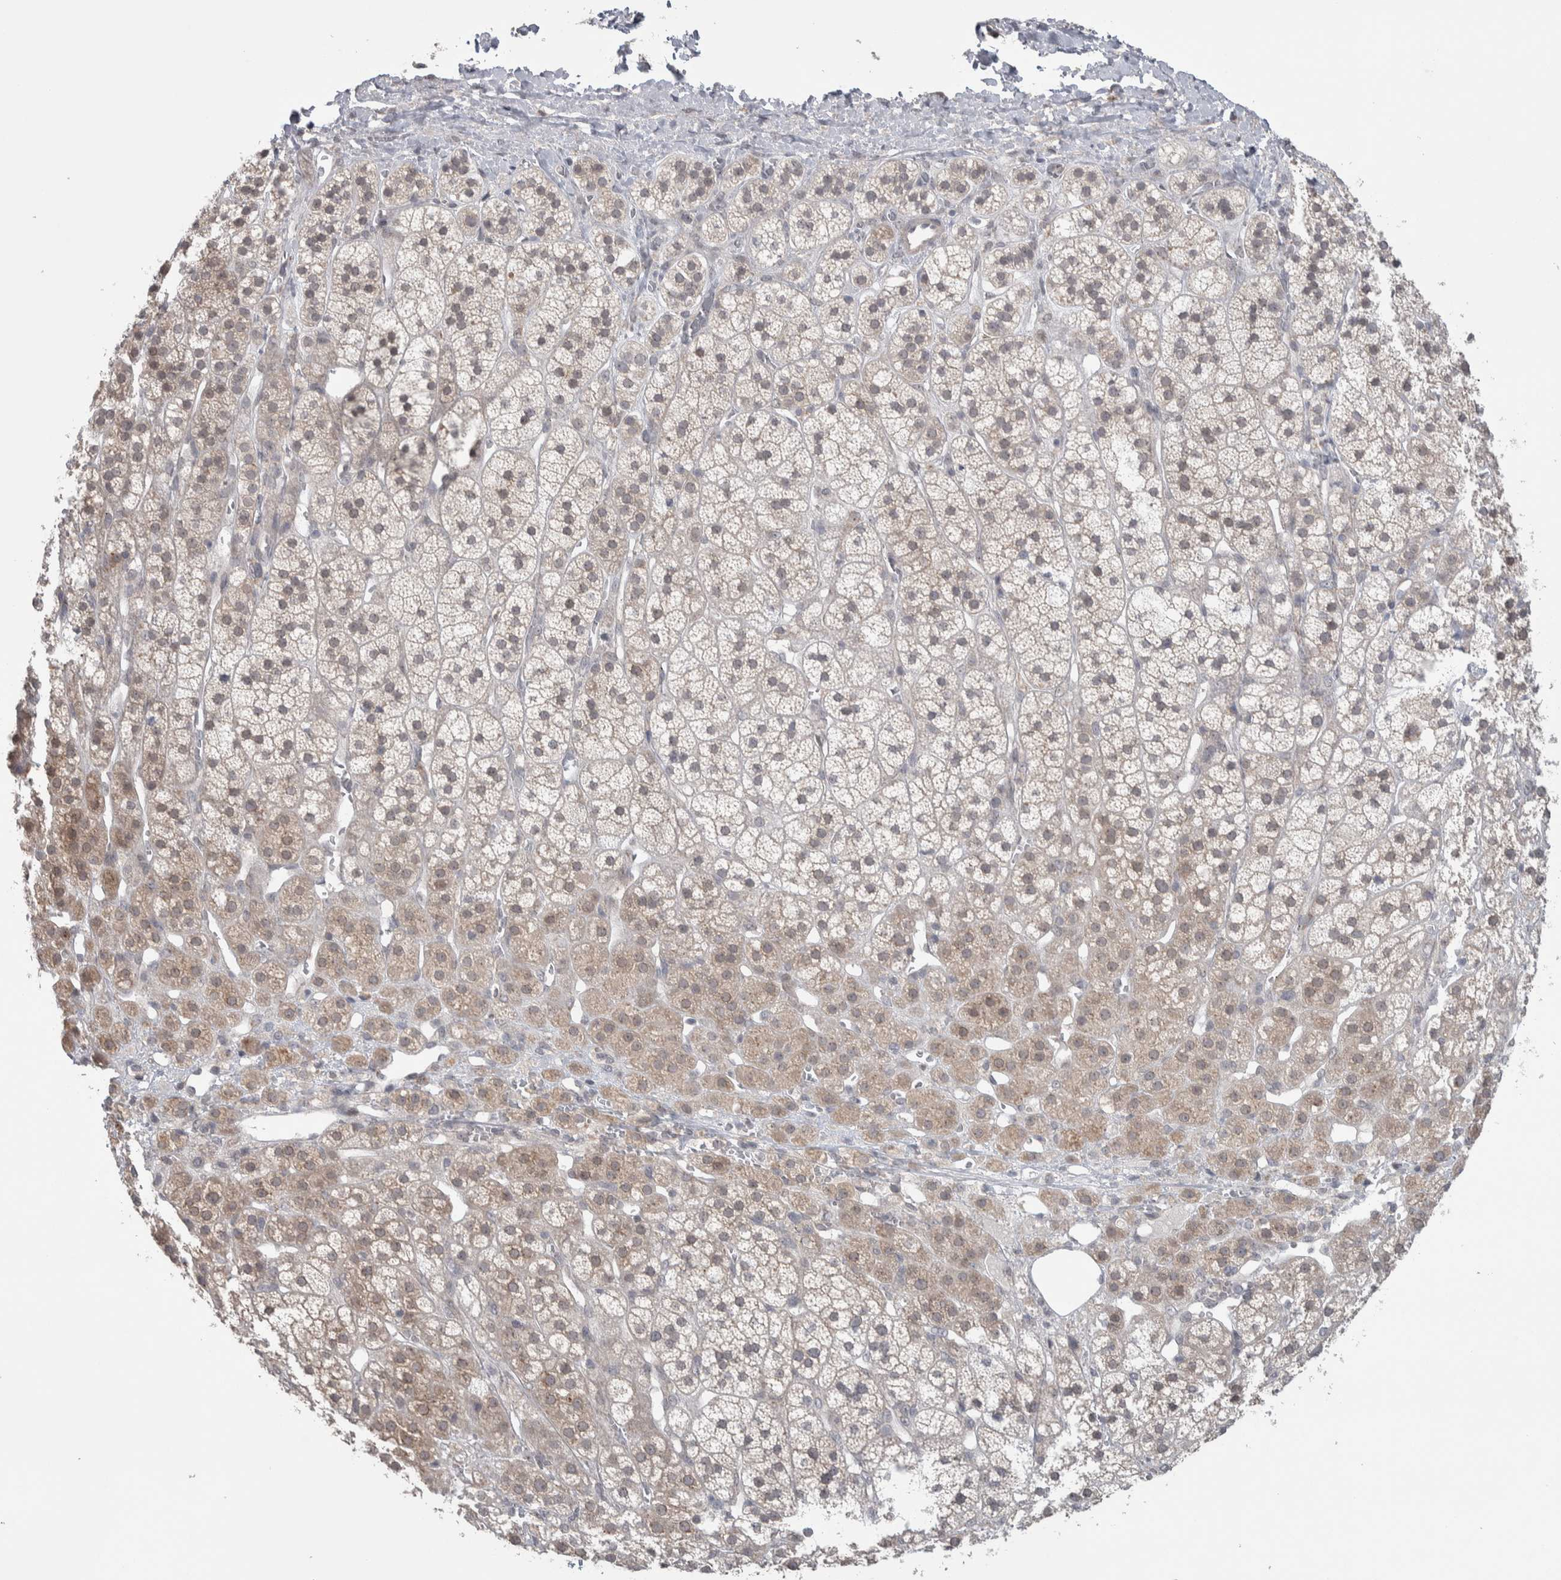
{"staining": {"intensity": "weak", "quantity": "25%-75%", "location": "cytoplasmic/membranous"}, "tissue": "adrenal gland", "cell_type": "Glandular cells", "image_type": "normal", "snomed": [{"axis": "morphology", "description": "Normal tissue, NOS"}, {"axis": "topography", "description": "Adrenal gland"}], "caption": "High-power microscopy captured an immunohistochemistry micrograph of unremarkable adrenal gland, revealing weak cytoplasmic/membranous expression in approximately 25%-75% of glandular cells.", "gene": "CUL2", "patient": {"sex": "male", "age": 56}}